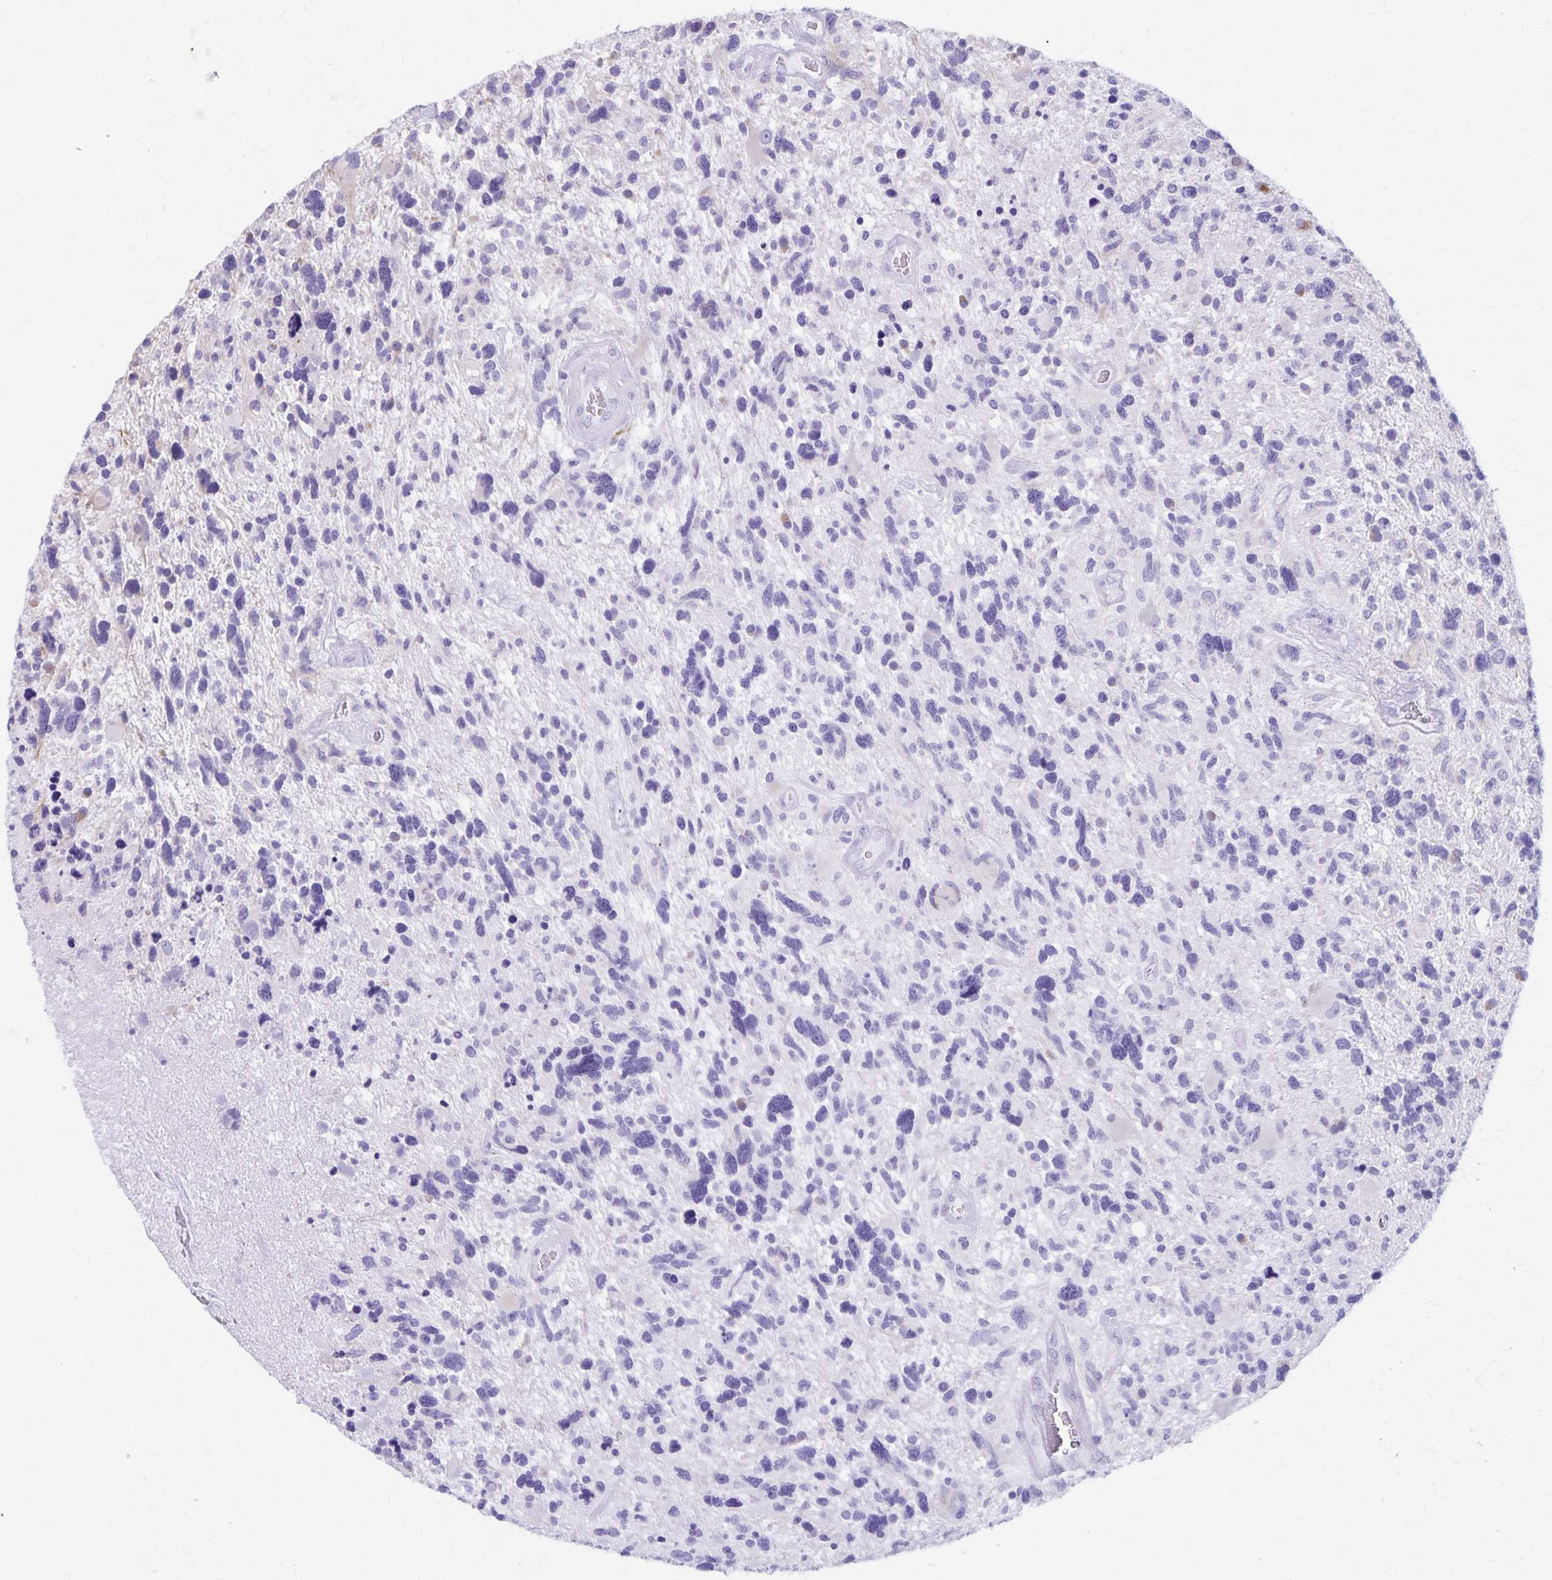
{"staining": {"intensity": "negative", "quantity": "none", "location": "none"}, "tissue": "glioma", "cell_type": "Tumor cells", "image_type": "cancer", "snomed": [{"axis": "morphology", "description": "Glioma, malignant, High grade"}, {"axis": "topography", "description": "Brain"}], "caption": "Tumor cells show no significant protein positivity in high-grade glioma (malignant). (DAB immunohistochemistry (IHC) with hematoxylin counter stain).", "gene": "DEFA5", "patient": {"sex": "male", "age": 49}}